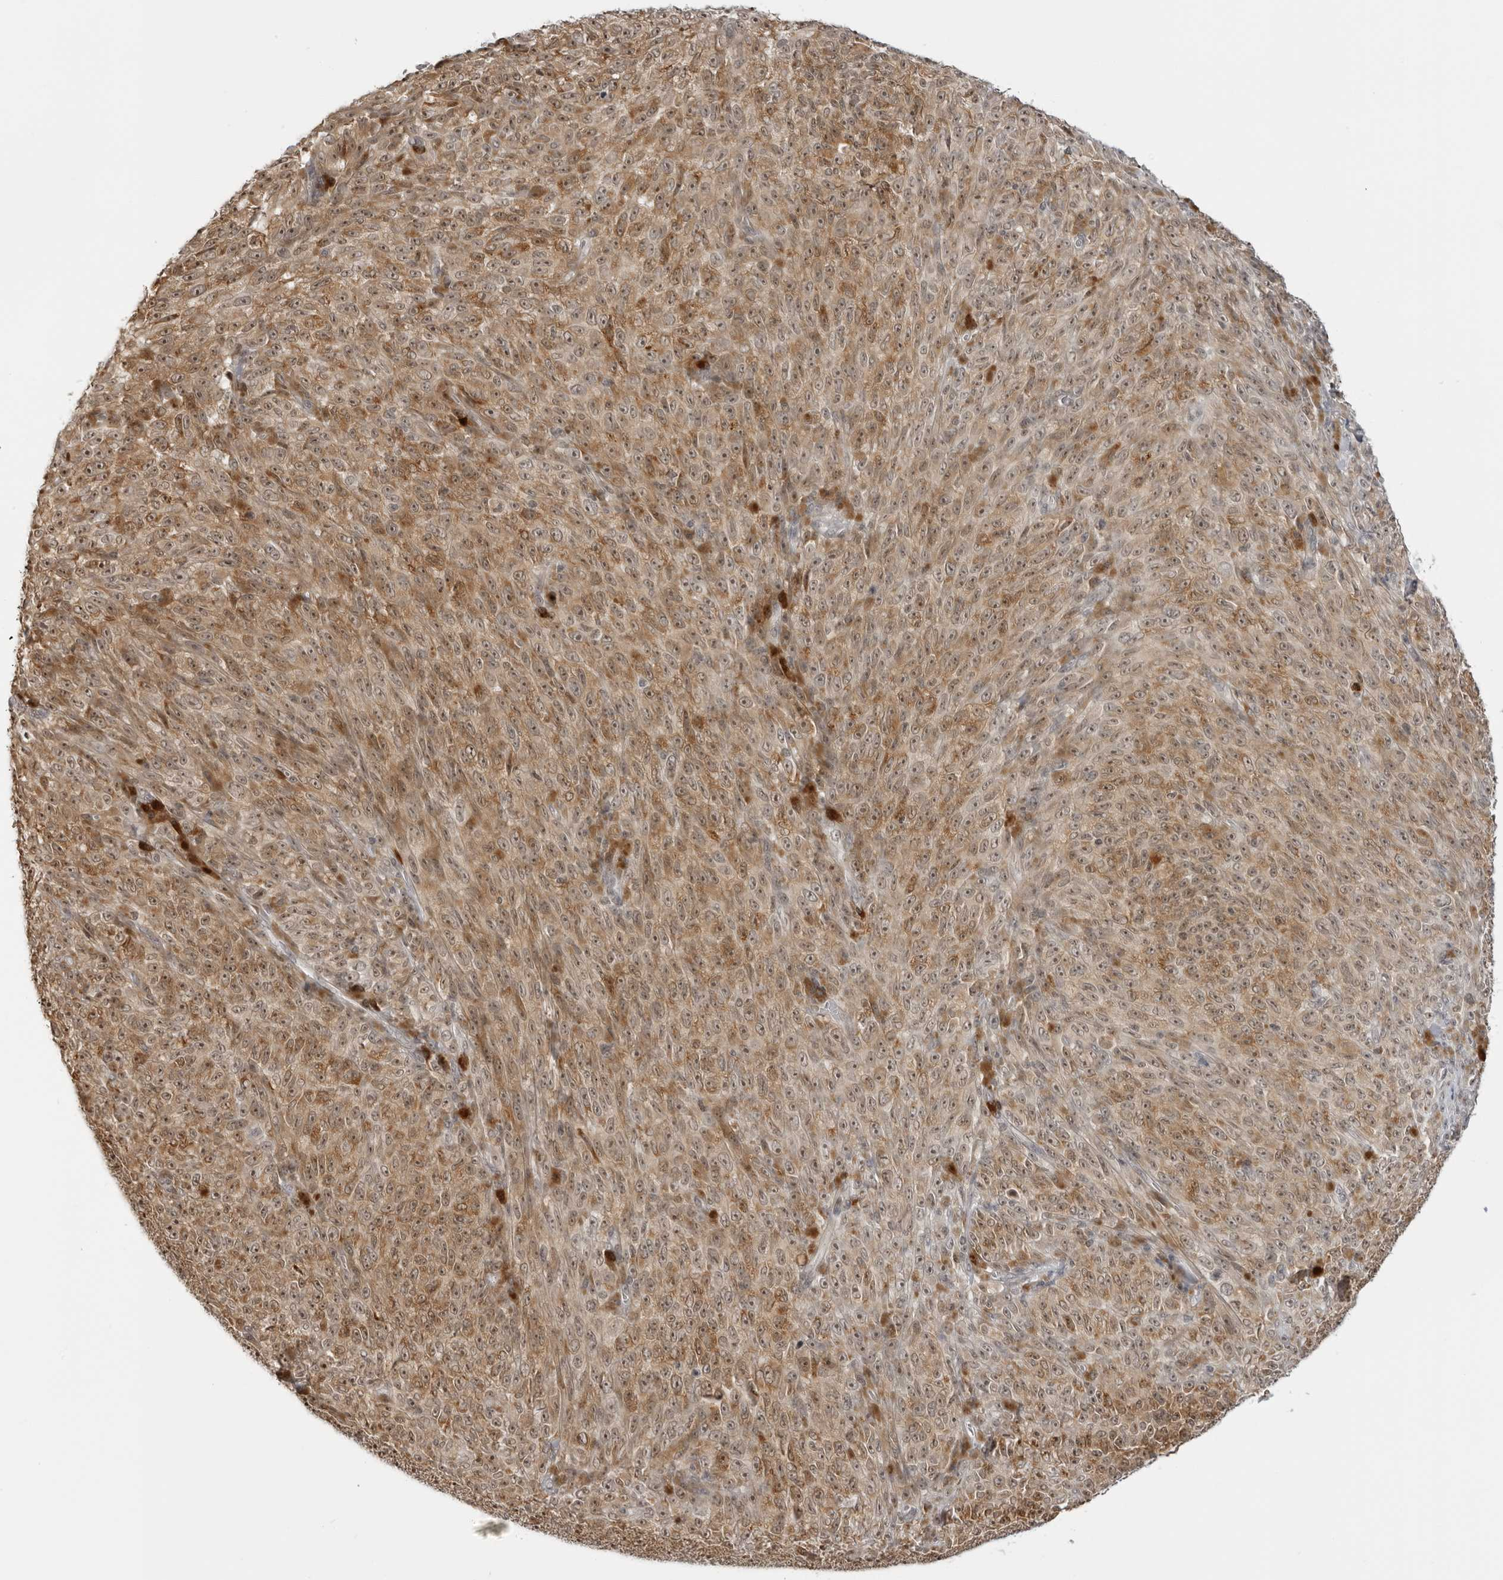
{"staining": {"intensity": "moderate", "quantity": ">75%", "location": "cytoplasmic/membranous,nuclear"}, "tissue": "melanoma", "cell_type": "Tumor cells", "image_type": "cancer", "snomed": [{"axis": "morphology", "description": "Malignant melanoma, NOS"}, {"axis": "topography", "description": "Skin"}], "caption": "Melanoma tissue demonstrates moderate cytoplasmic/membranous and nuclear staining in approximately >75% of tumor cells, visualized by immunohistochemistry.", "gene": "SUGCT", "patient": {"sex": "female", "age": 82}}